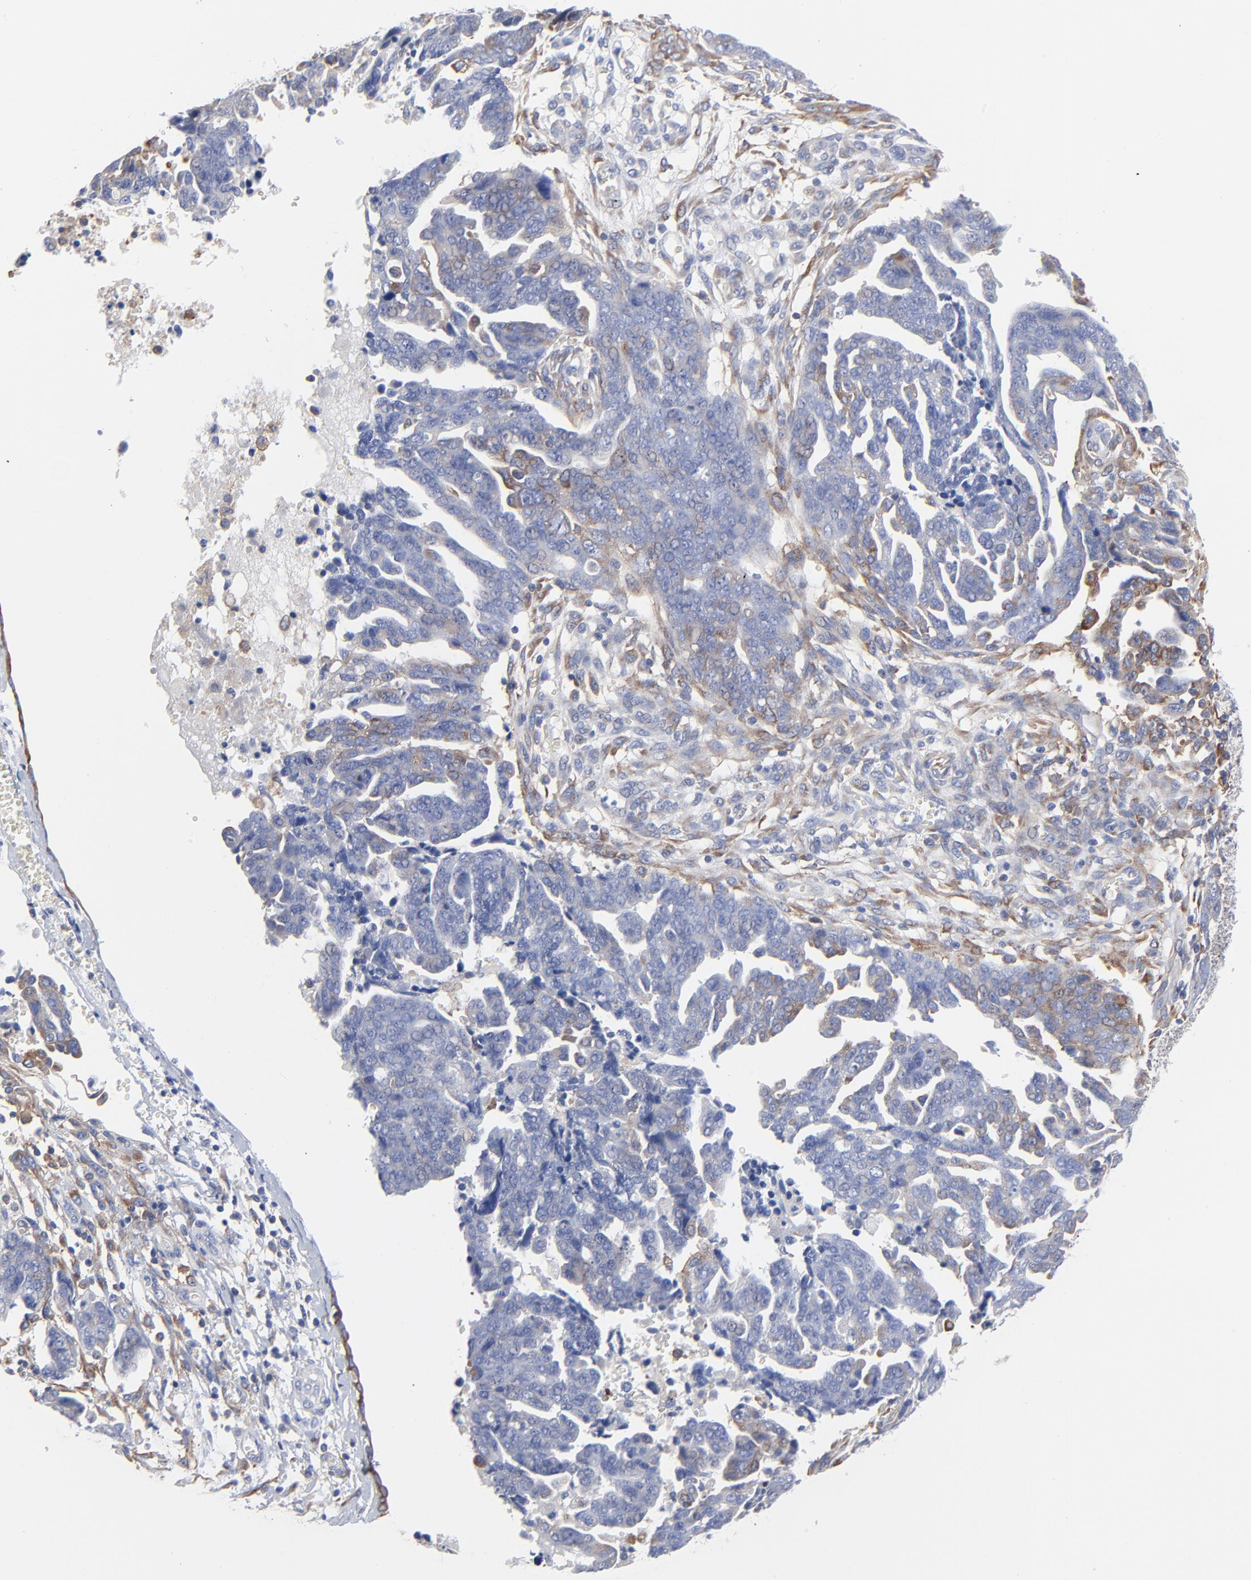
{"staining": {"intensity": "weak", "quantity": "<25%", "location": "cytoplasmic/membranous"}, "tissue": "ovarian cancer", "cell_type": "Tumor cells", "image_type": "cancer", "snomed": [{"axis": "morphology", "description": "Normal tissue, NOS"}, {"axis": "morphology", "description": "Cystadenocarcinoma, serous, NOS"}, {"axis": "topography", "description": "Fallopian tube"}, {"axis": "topography", "description": "Ovary"}], "caption": "Micrograph shows no significant protein expression in tumor cells of serous cystadenocarcinoma (ovarian).", "gene": "STAT2", "patient": {"sex": "female", "age": 56}}